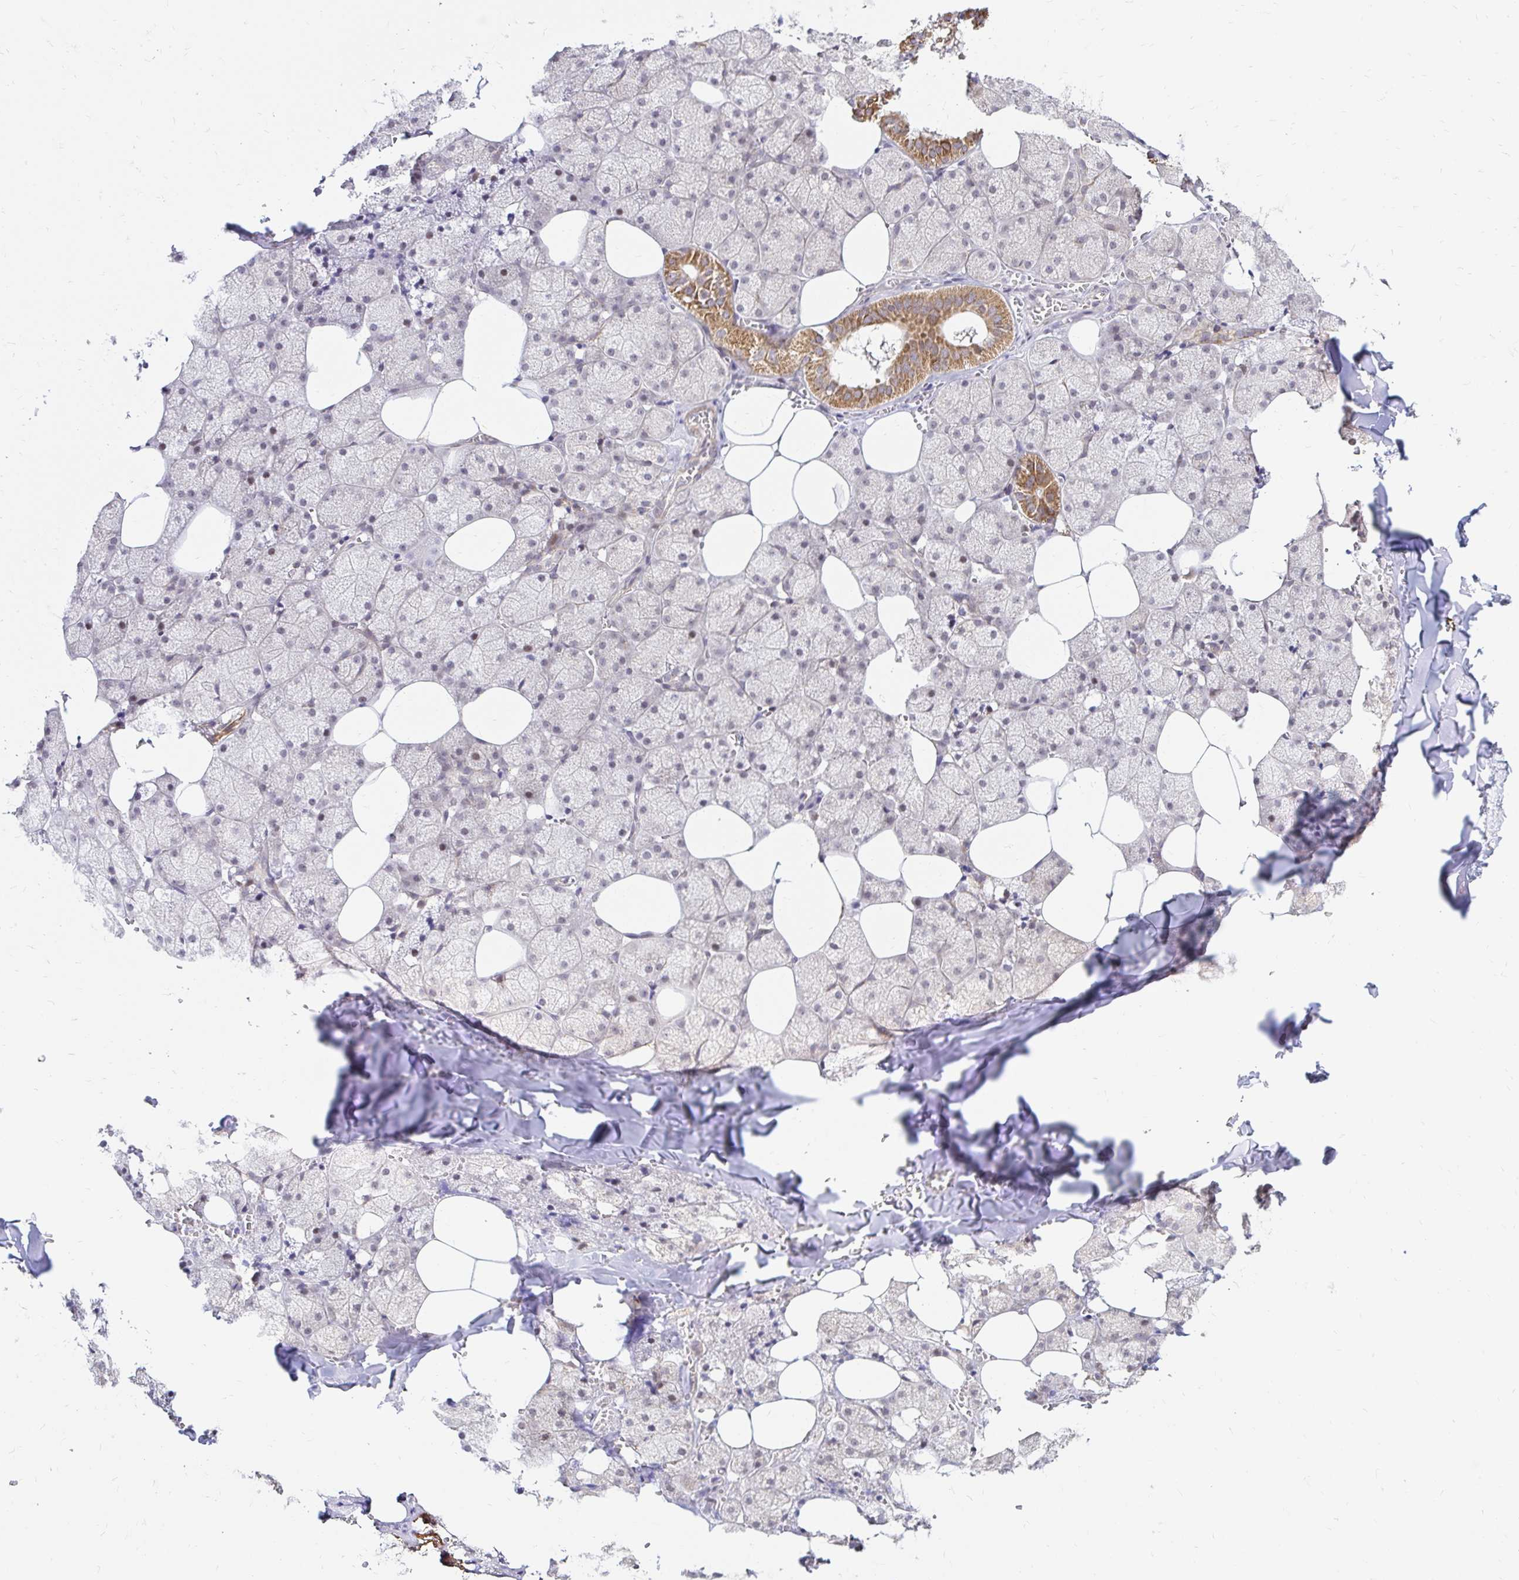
{"staining": {"intensity": "moderate", "quantity": "25%-75%", "location": "cytoplasmic/membranous"}, "tissue": "salivary gland", "cell_type": "Glandular cells", "image_type": "normal", "snomed": [{"axis": "morphology", "description": "Normal tissue, NOS"}, {"axis": "topography", "description": "Salivary gland"}, {"axis": "topography", "description": "Peripheral nerve tissue"}], "caption": "Glandular cells show medium levels of moderate cytoplasmic/membranous positivity in about 25%-75% of cells in normal human salivary gland.", "gene": "TIMM50", "patient": {"sex": "male", "age": 38}}